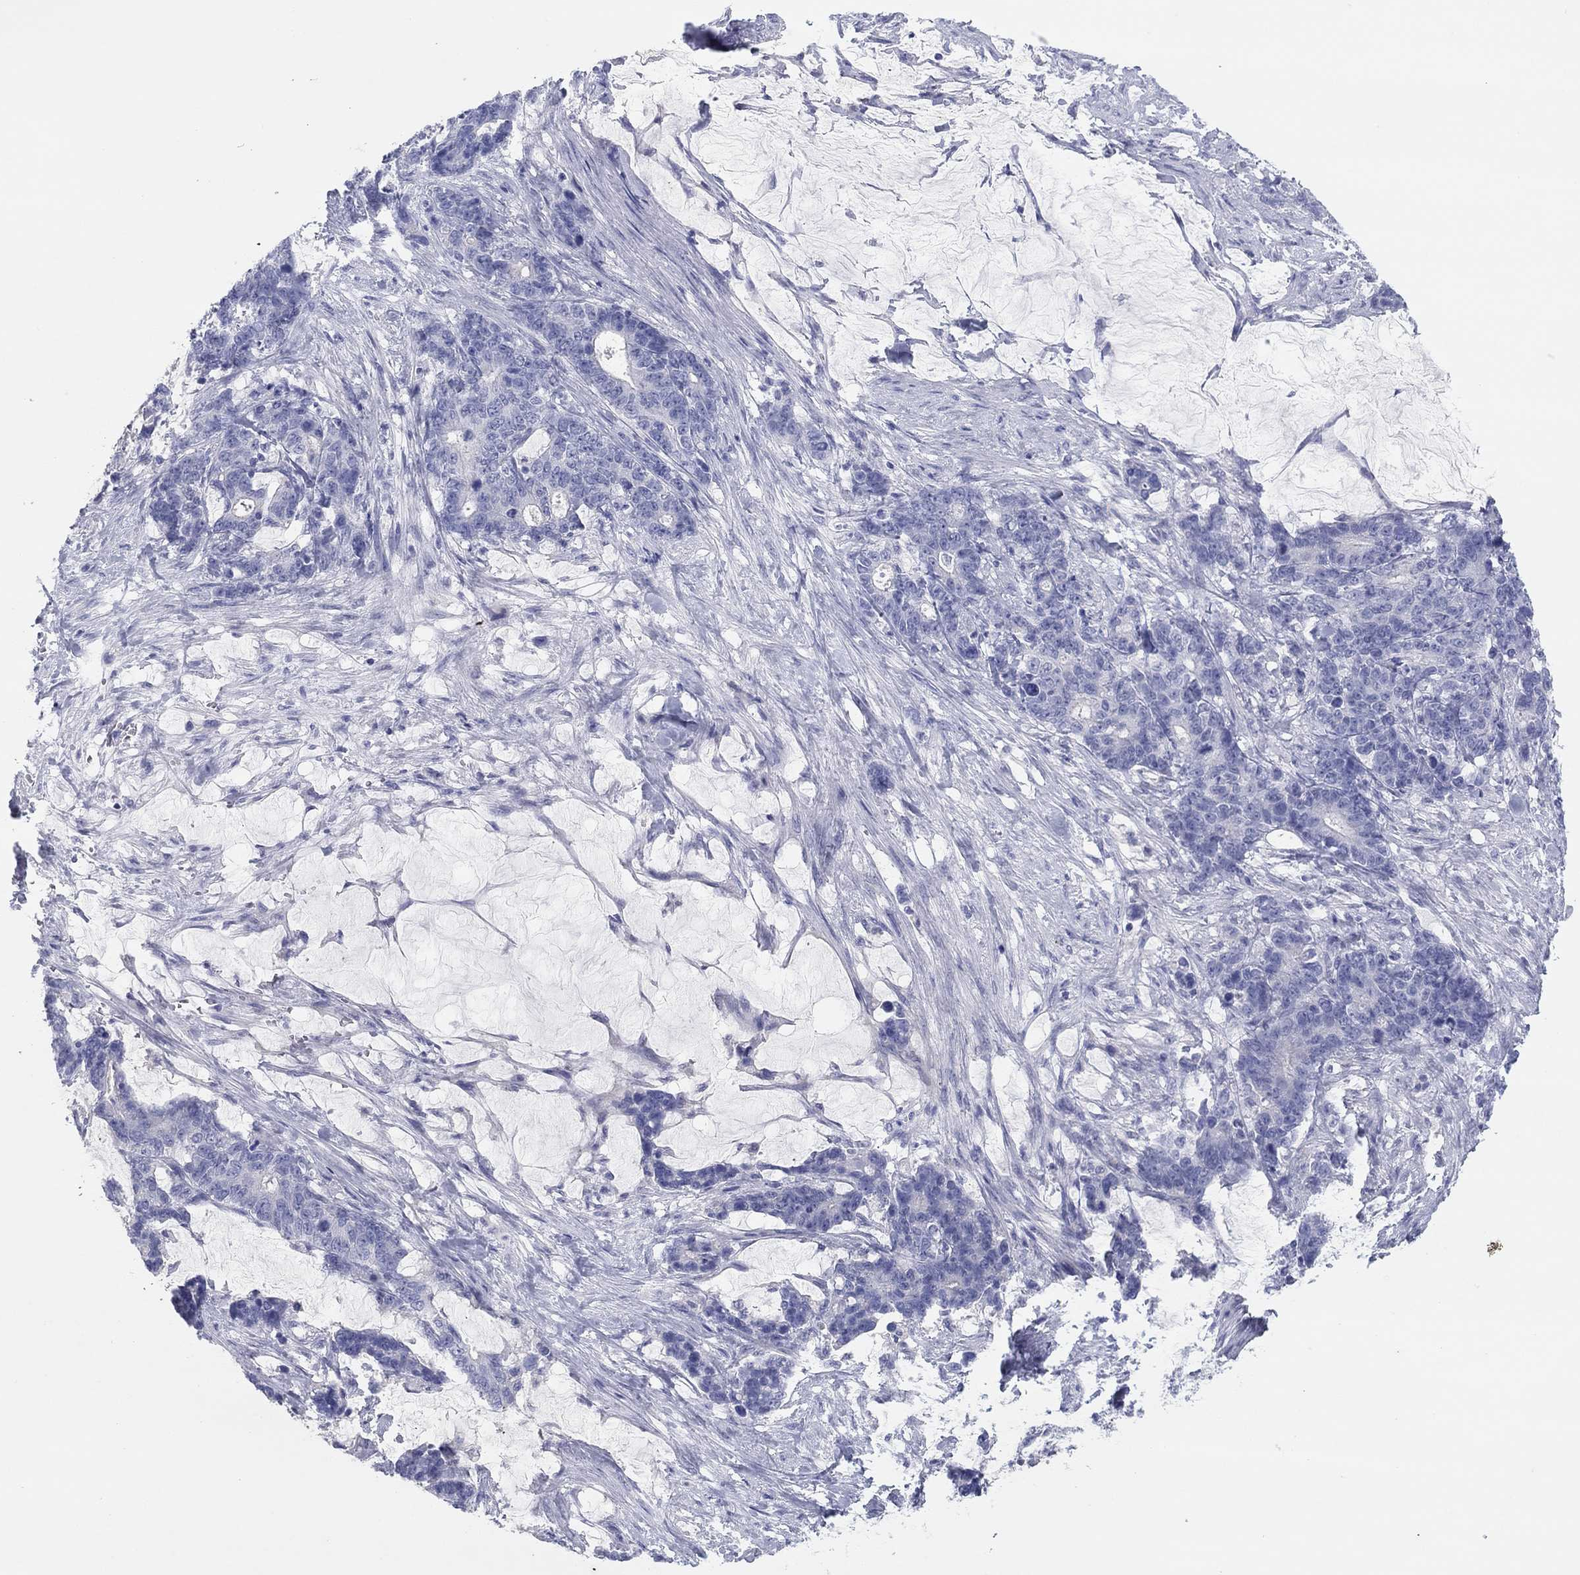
{"staining": {"intensity": "negative", "quantity": "none", "location": "none"}, "tissue": "stomach cancer", "cell_type": "Tumor cells", "image_type": "cancer", "snomed": [{"axis": "morphology", "description": "Normal tissue, NOS"}, {"axis": "morphology", "description": "Adenocarcinoma, NOS"}, {"axis": "topography", "description": "Stomach"}], "caption": "This micrograph is of stomach cancer (adenocarcinoma) stained with immunohistochemistry (IHC) to label a protein in brown with the nuclei are counter-stained blue. There is no positivity in tumor cells.", "gene": "CPNE6", "patient": {"sex": "female", "age": 64}}